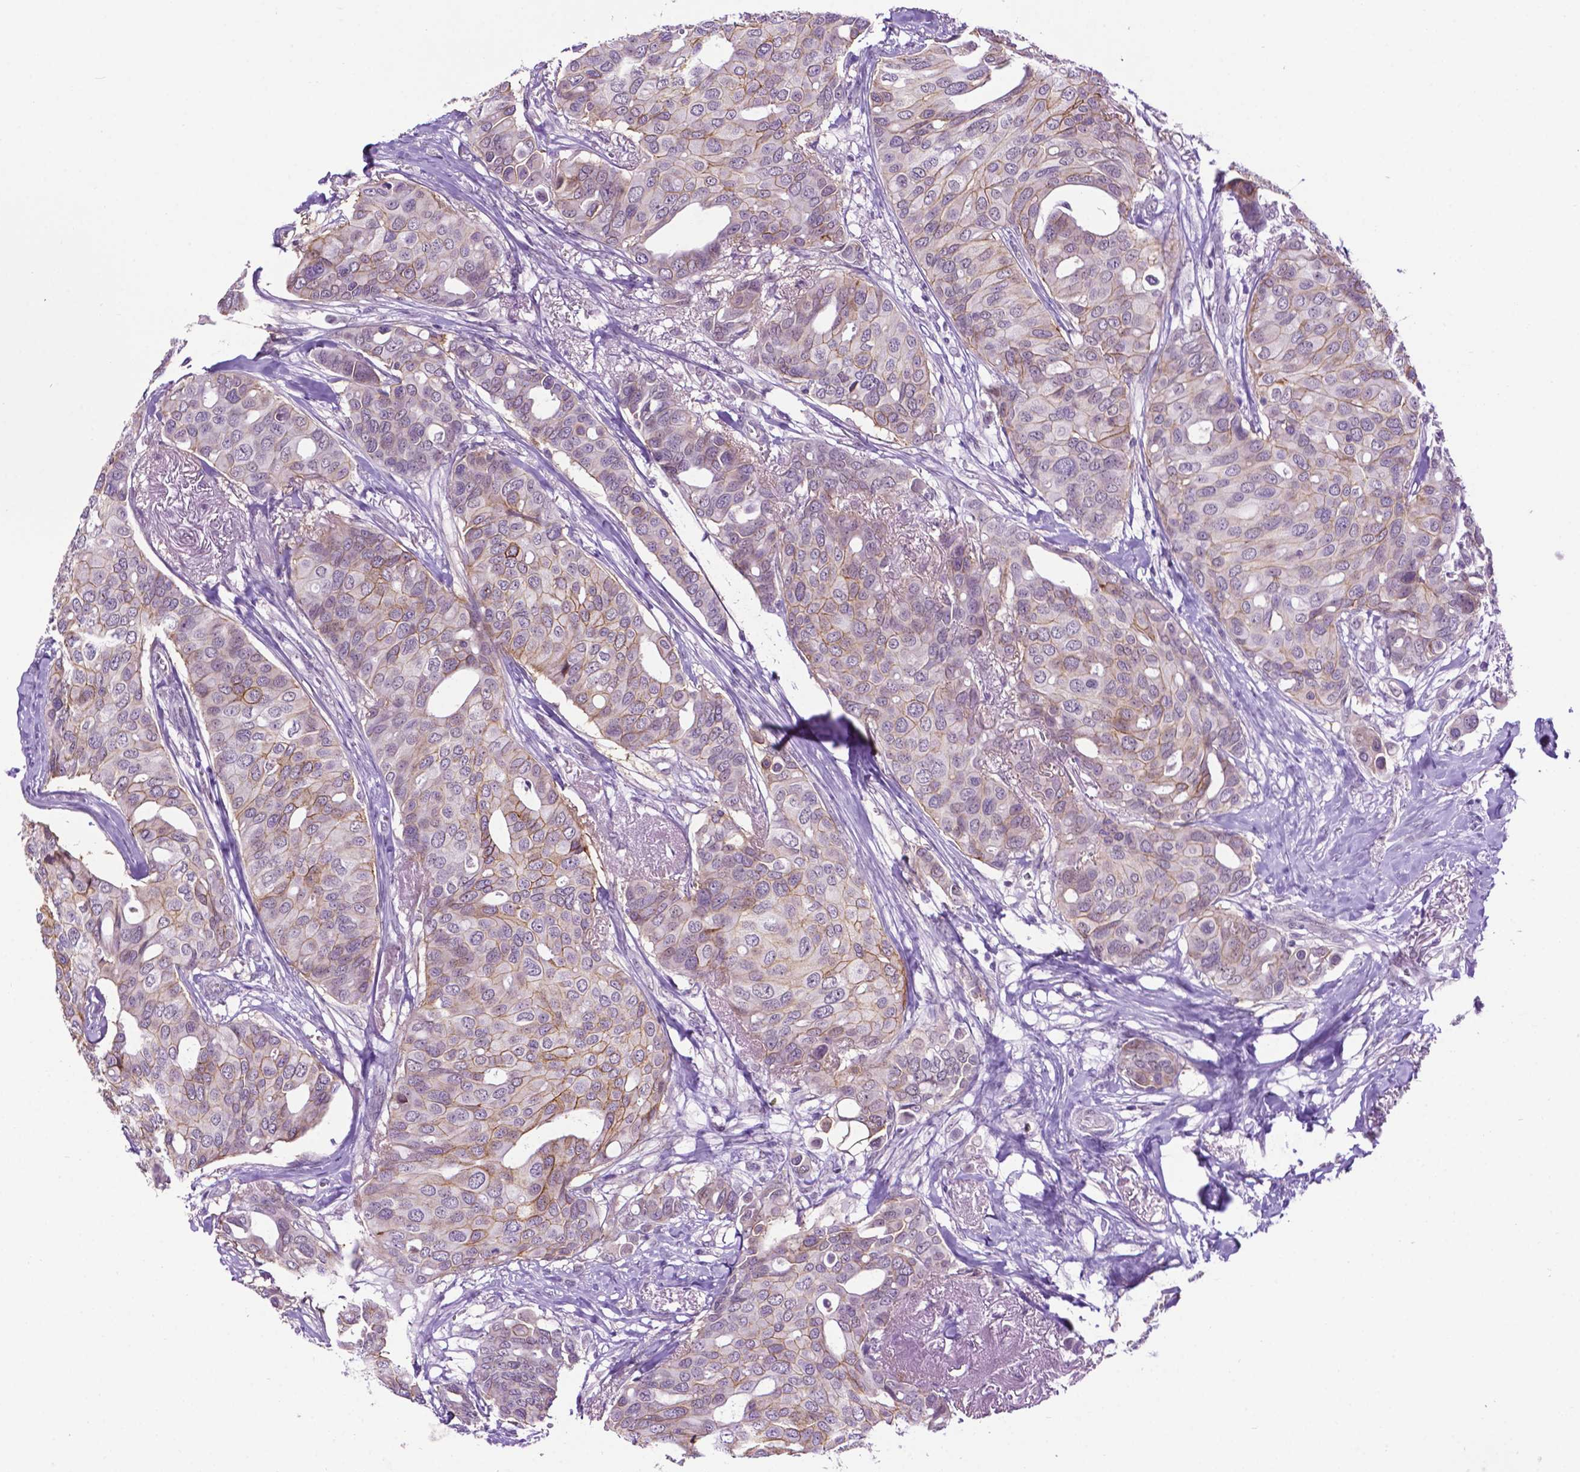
{"staining": {"intensity": "weak", "quantity": "<25%", "location": "cytoplasmic/membranous"}, "tissue": "breast cancer", "cell_type": "Tumor cells", "image_type": "cancer", "snomed": [{"axis": "morphology", "description": "Duct carcinoma"}, {"axis": "topography", "description": "Breast"}], "caption": "Micrograph shows no protein staining in tumor cells of breast infiltrating ductal carcinoma tissue.", "gene": "TACSTD2", "patient": {"sex": "female", "age": 54}}